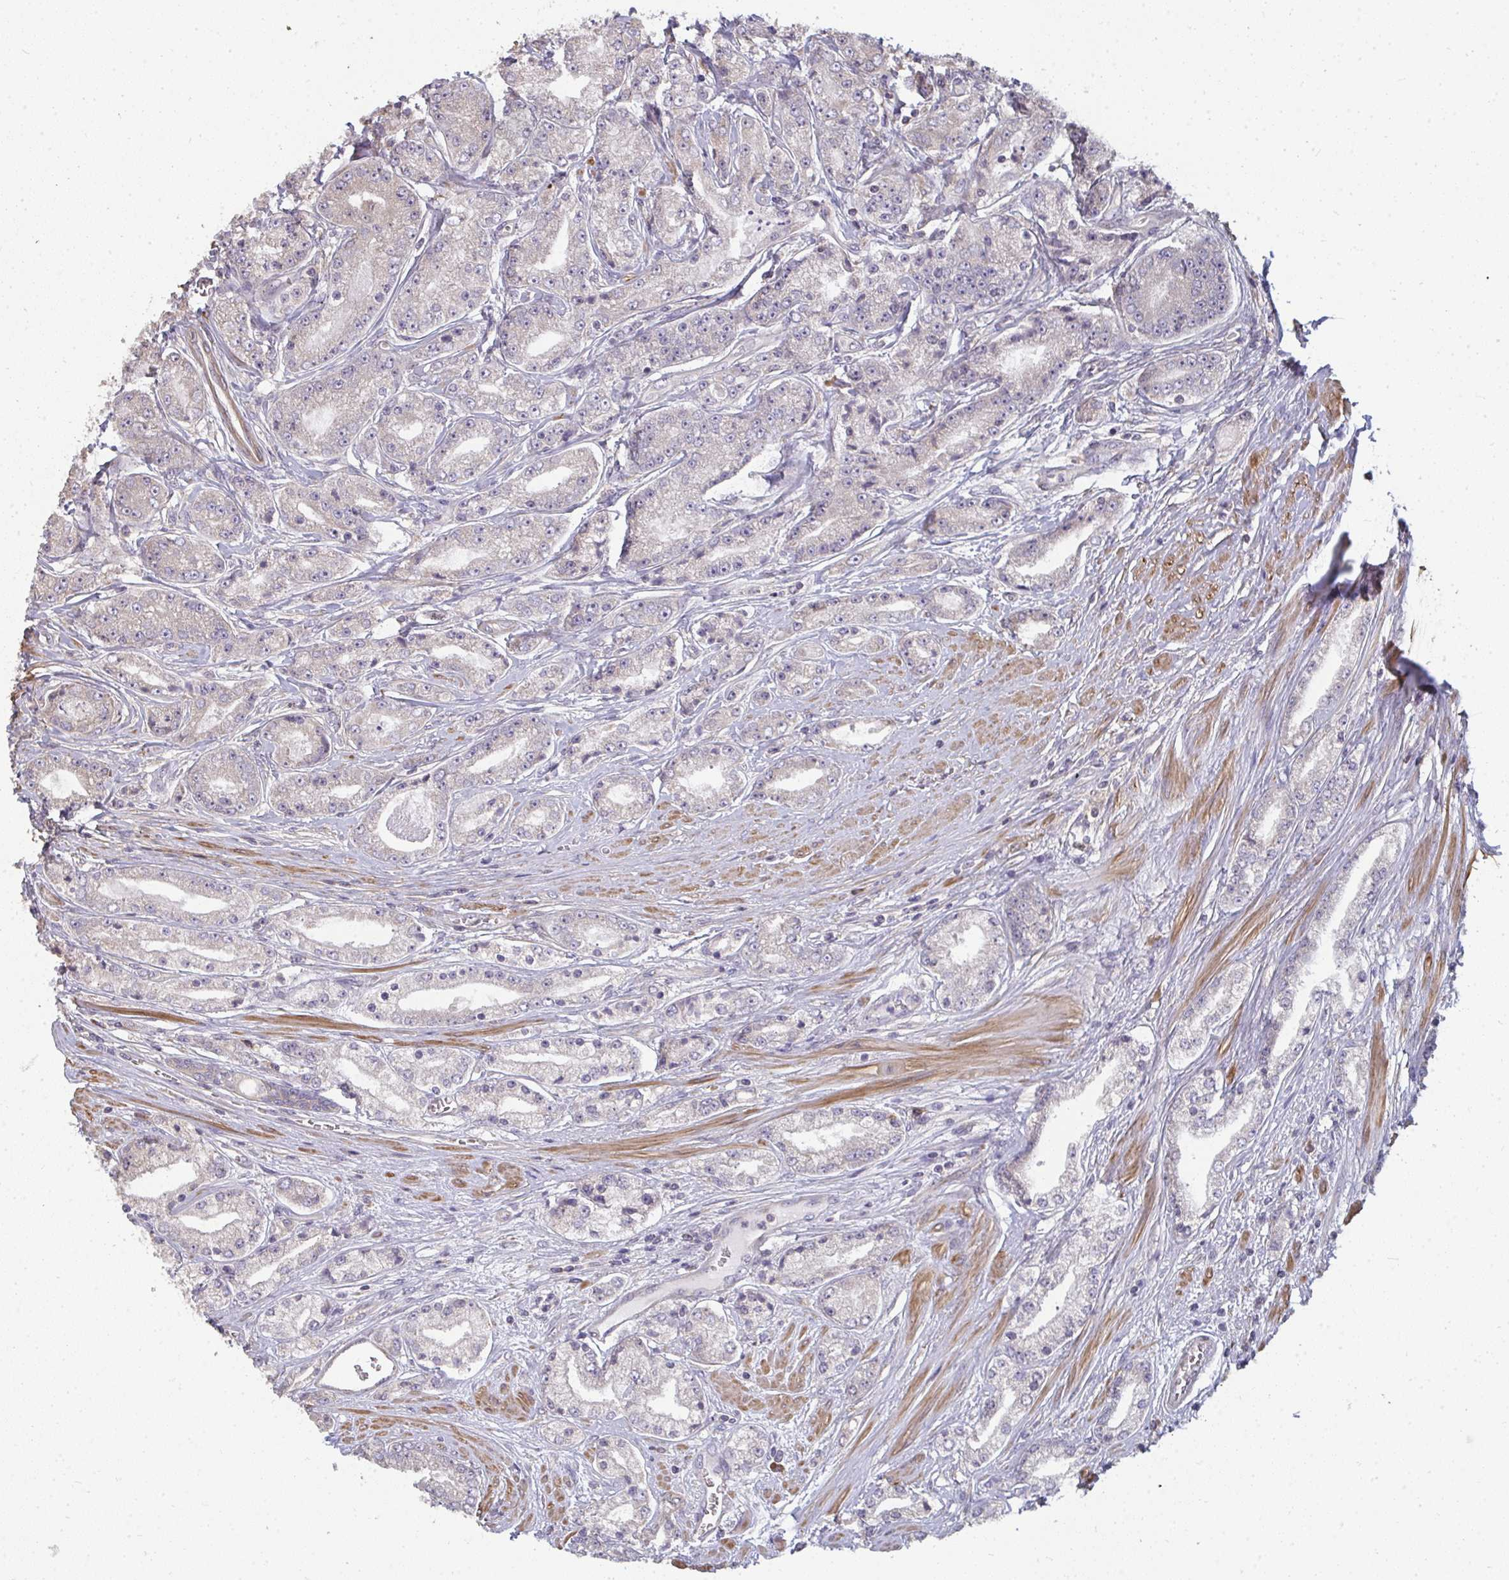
{"staining": {"intensity": "negative", "quantity": "none", "location": "none"}, "tissue": "prostate cancer", "cell_type": "Tumor cells", "image_type": "cancer", "snomed": [{"axis": "morphology", "description": "Adenocarcinoma, High grade"}, {"axis": "topography", "description": "Prostate"}], "caption": "Tumor cells show no significant protein expression in prostate cancer. (Brightfield microscopy of DAB immunohistochemistry (IHC) at high magnification).", "gene": "ZFYVE28", "patient": {"sex": "male", "age": 66}}